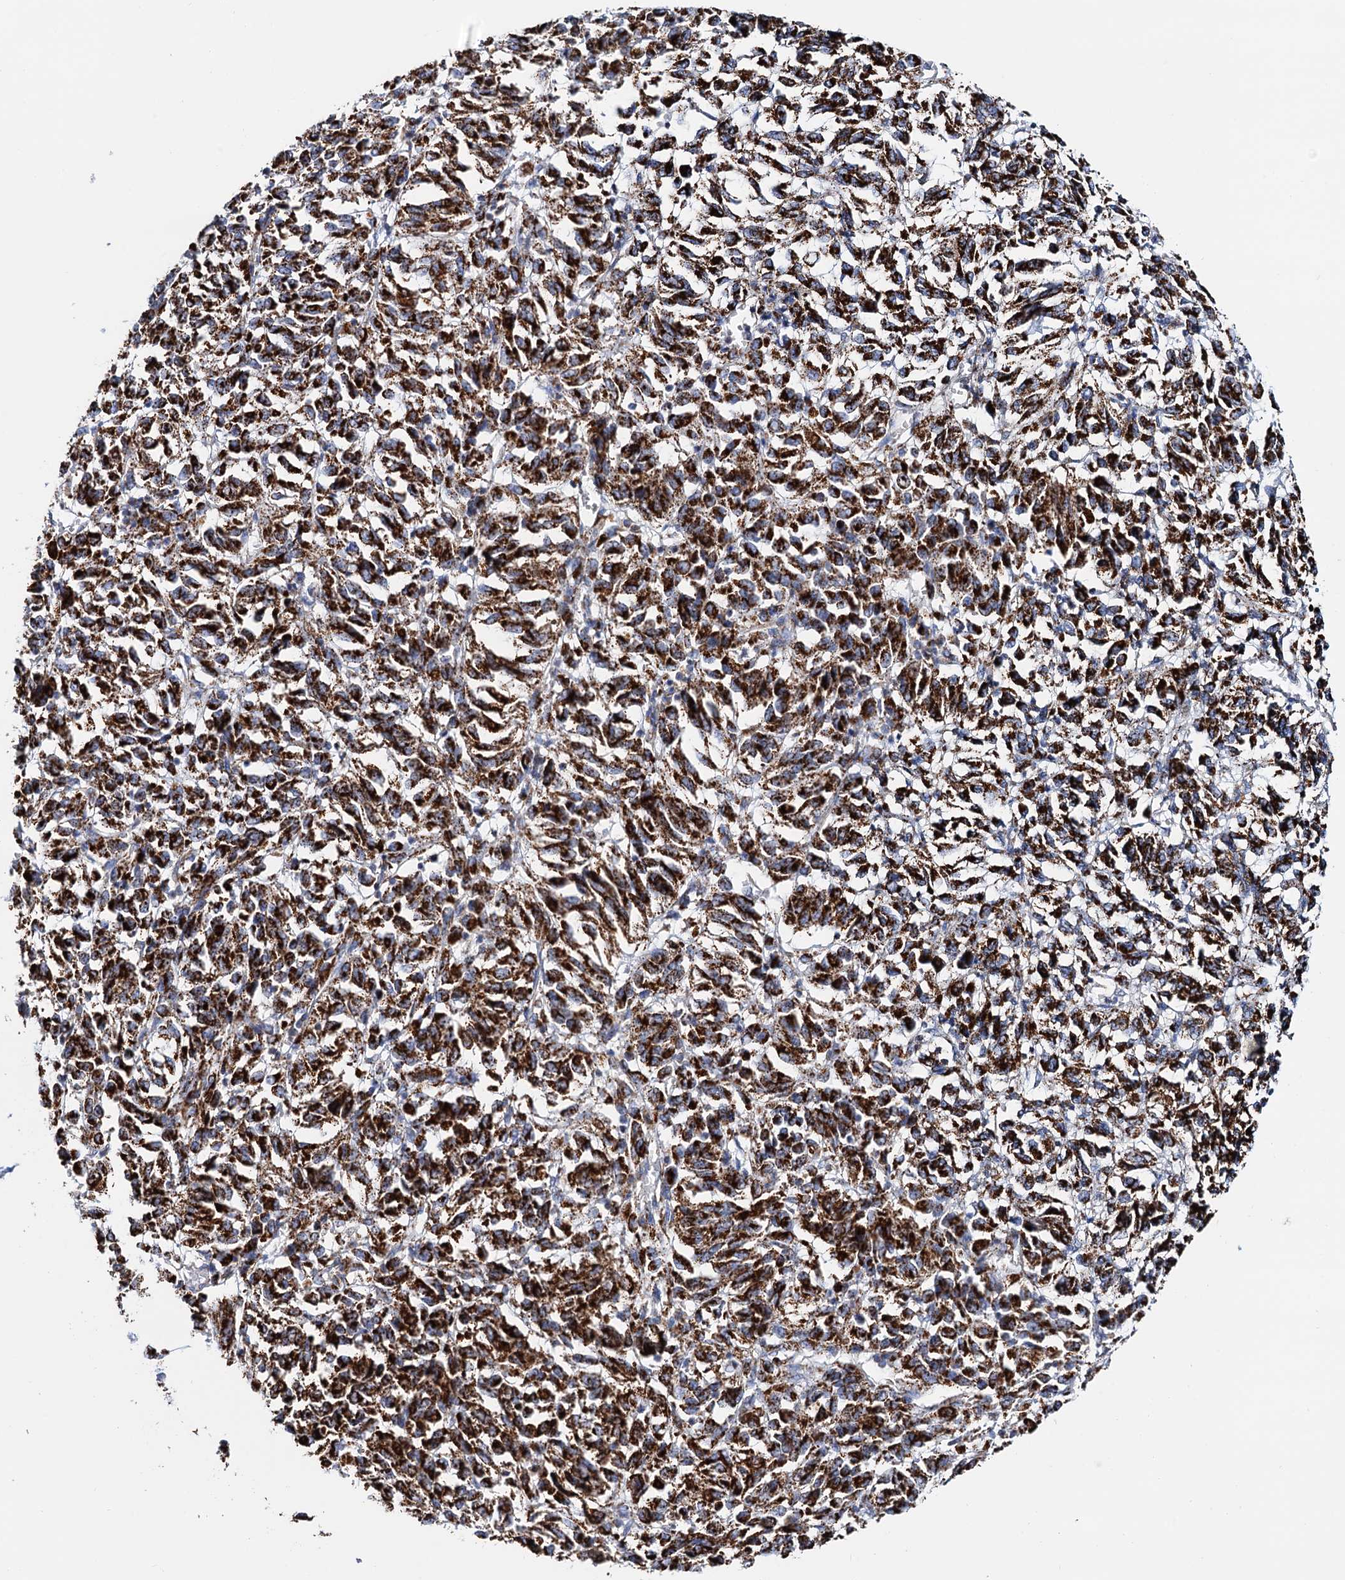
{"staining": {"intensity": "strong", "quantity": ">75%", "location": "cytoplasmic/membranous"}, "tissue": "melanoma", "cell_type": "Tumor cells", "image_type": "cancer", "snomed": [{"axis": "morphology", "description": "Malignant melanoma, Metastatic site"}, {"axis": "topography", "description": "Lung"}], "caption": "The micrograph demonstrates immunohistochemical staining of melanoma. There is strong cytoplasmic/membranous positivity is present in approximately >75% of tumor cells.", "gene": "C2CD3", "patient": {"sex": "male", "age": 64}}